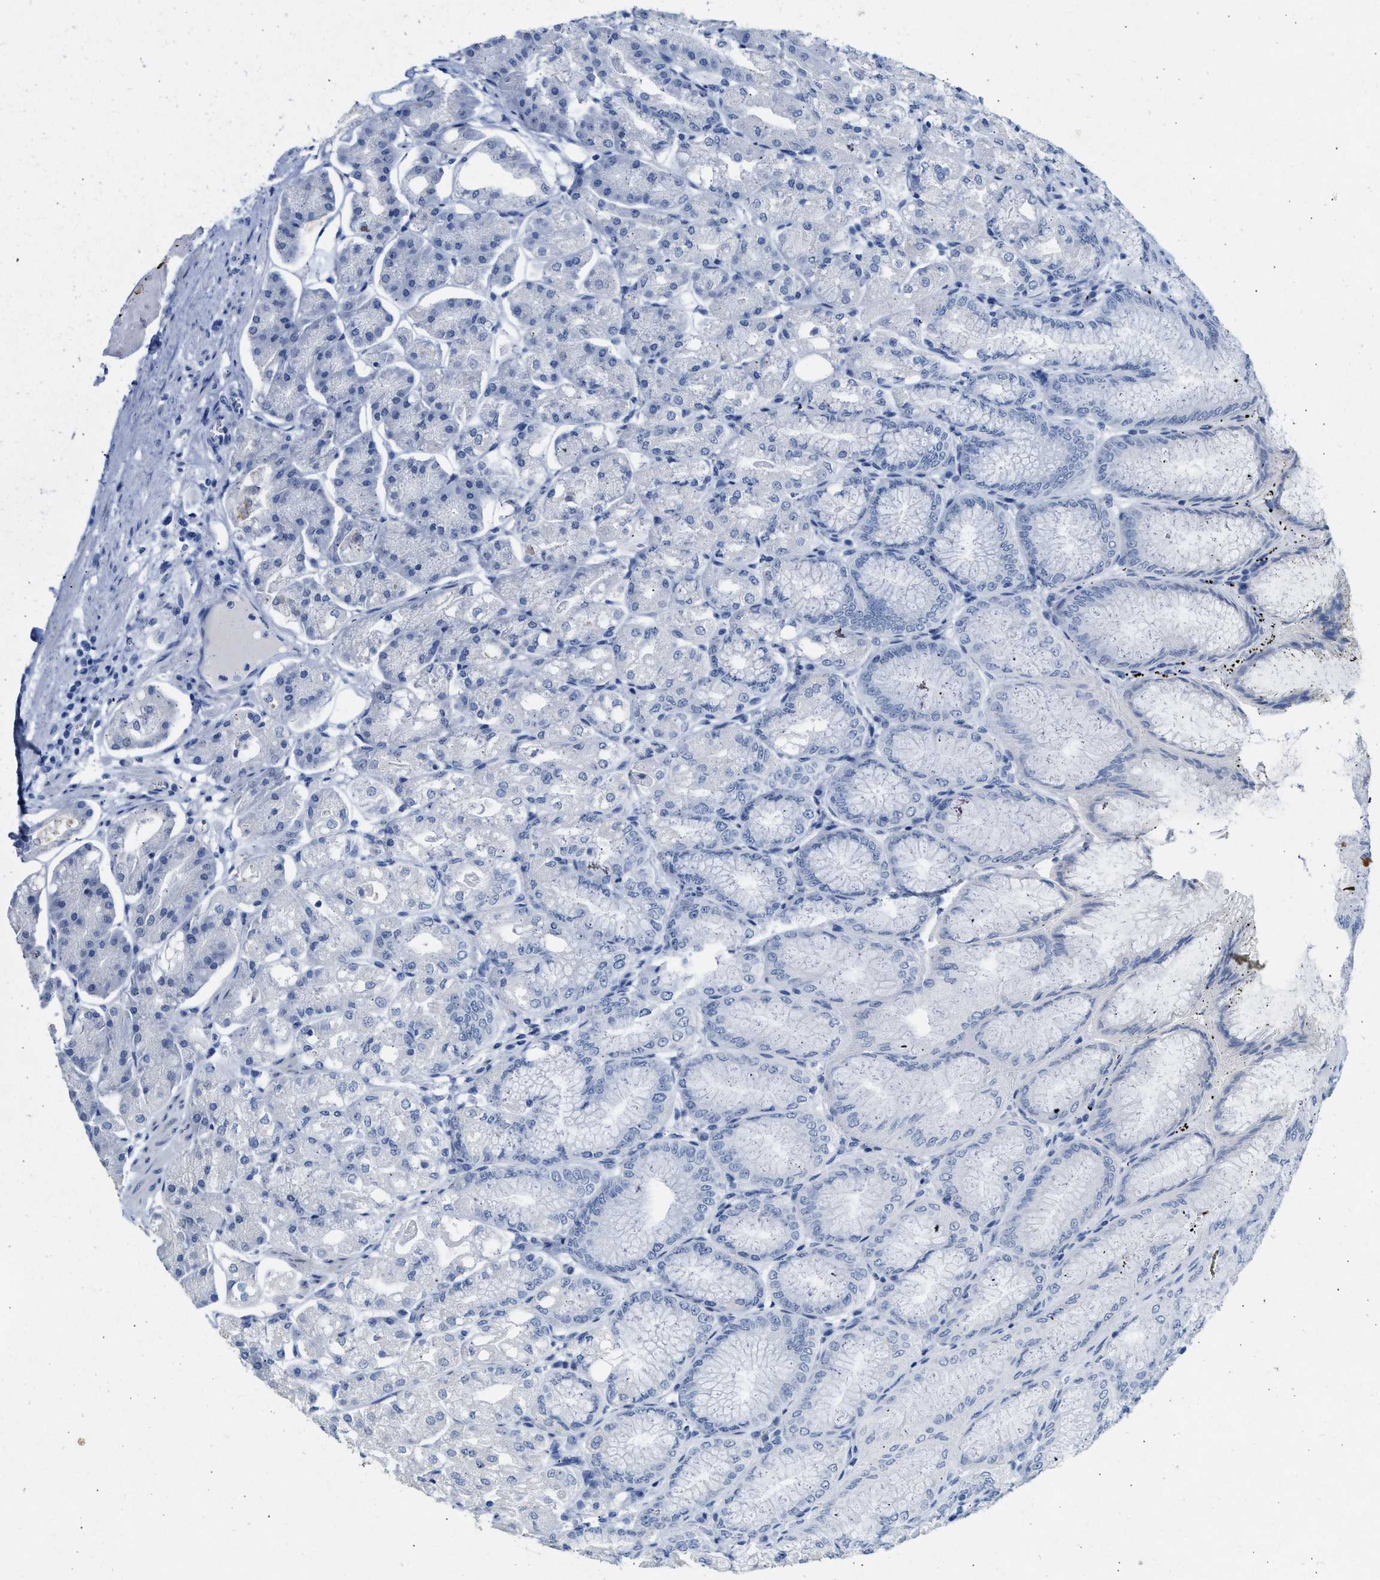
{"staining": {"intensity": "negative", "quantity": "none", "location": "none"}, "tissue": "stomach", "cell_type": "Glandular cells", "image_type": "normal", "snomed": [{"axis": "morphology", "description": "Normal tissue, NOS"}, {"axis": "topography", "description": "Stomach, lower"}], "caption": "A high-resolution image shows immunohistochemistry staining of normal stomach, which demonstrates no significant staining in glandular cells. (DAB (3,3'-diaminobenzidine) IHC, high magnification).", "gene": "HHATL", "patient": {"sex": "male", "age": 71}}